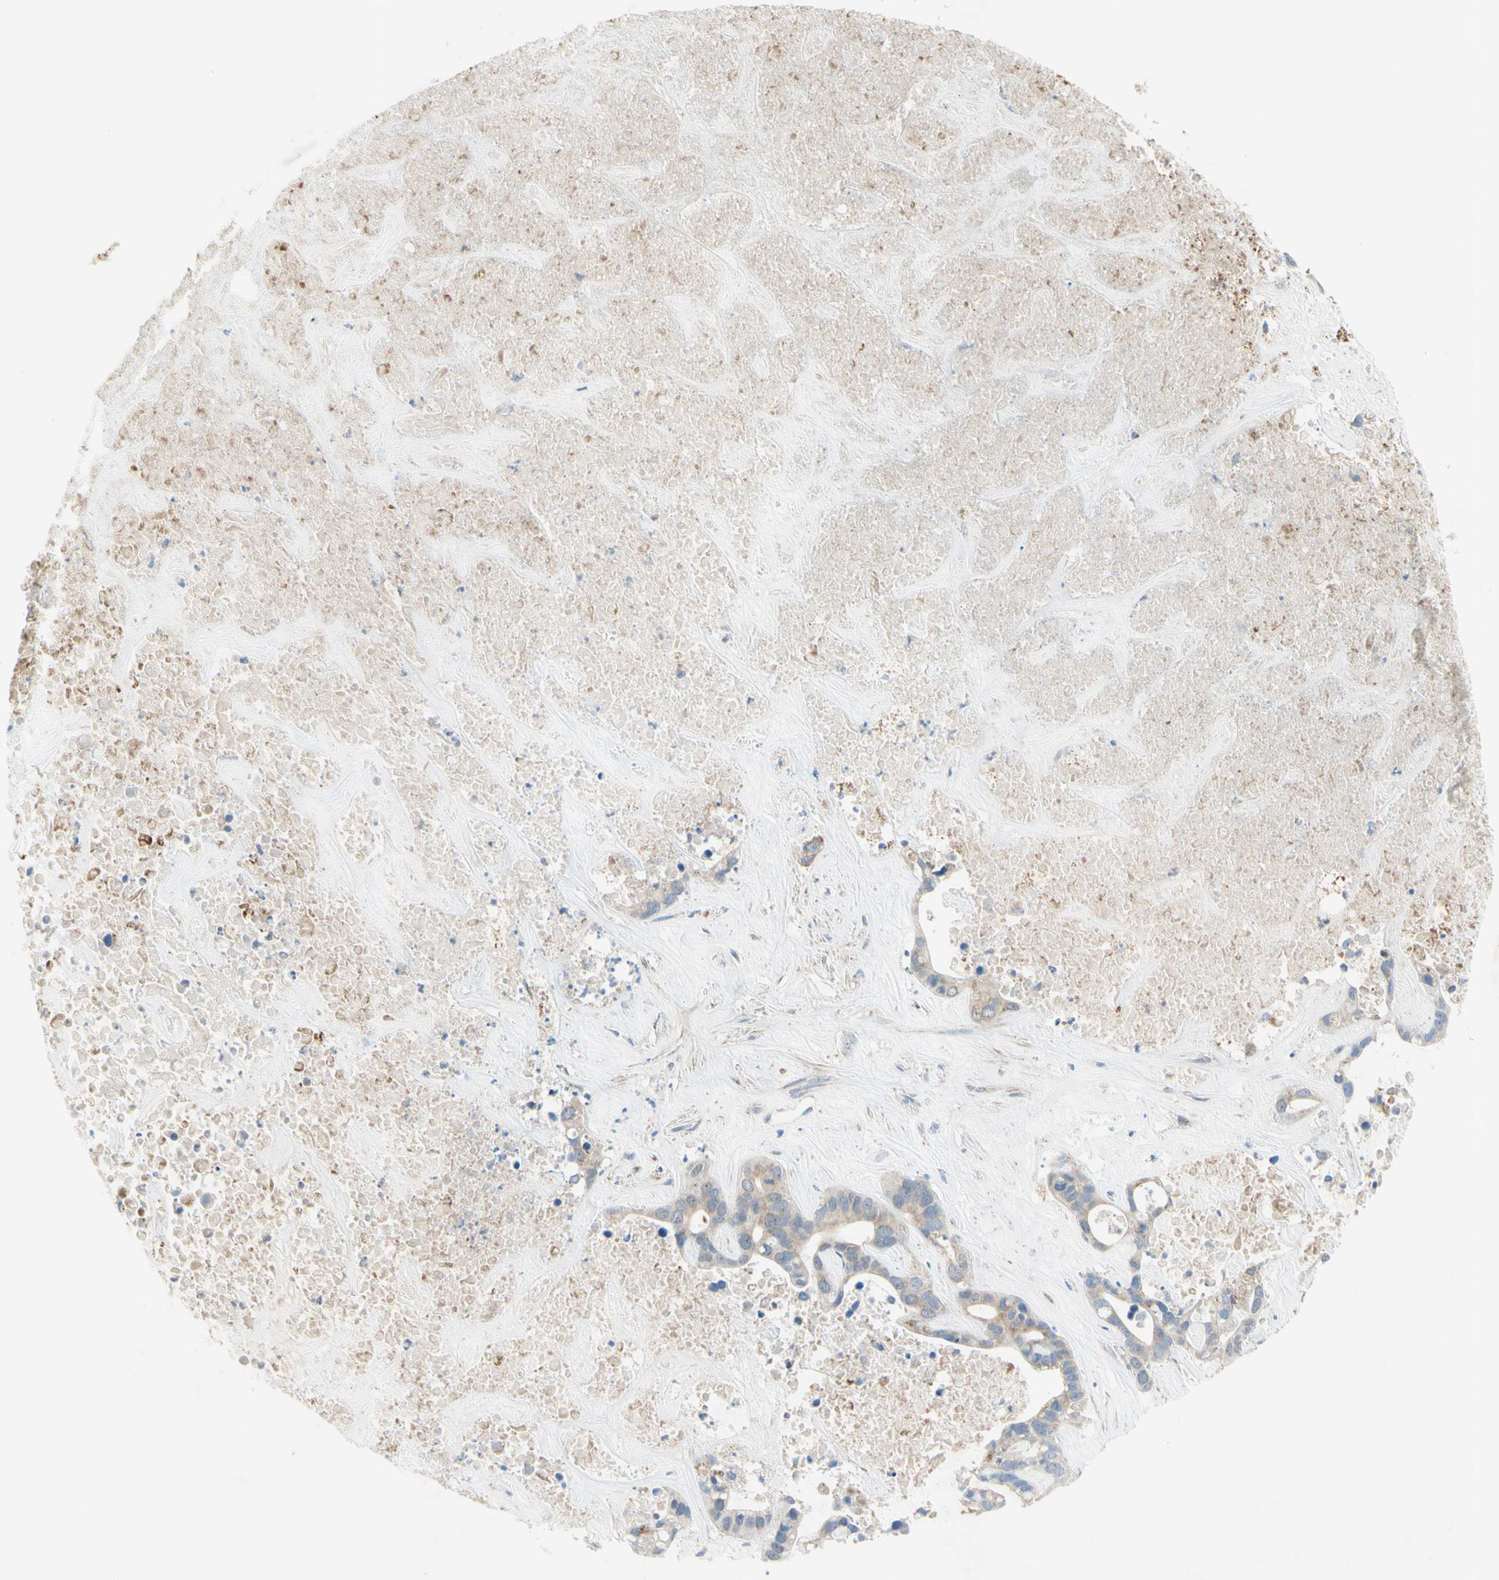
{"staining": {"intensity": "weak", "quantity": "25%-75%", "location": "cytoplasmic/membranous"}, "tissue": "liver cancer", "cell_type": "Tumor cells", "image_type": "cancer", "snomed": [{"axis": "morphology", "description": "Cholangiocarcinoma"}, {"axis": "topography", "description": "Liver"}], "caption": "Brown immunohistochemical staining in liver cholangiocarcinoma demonstrates weak cytoplasmic/membranous expression in approximately 25%-75% of tumor cells.", "gene": "MFF", "patient": {"sex": "female", "age": 65}}